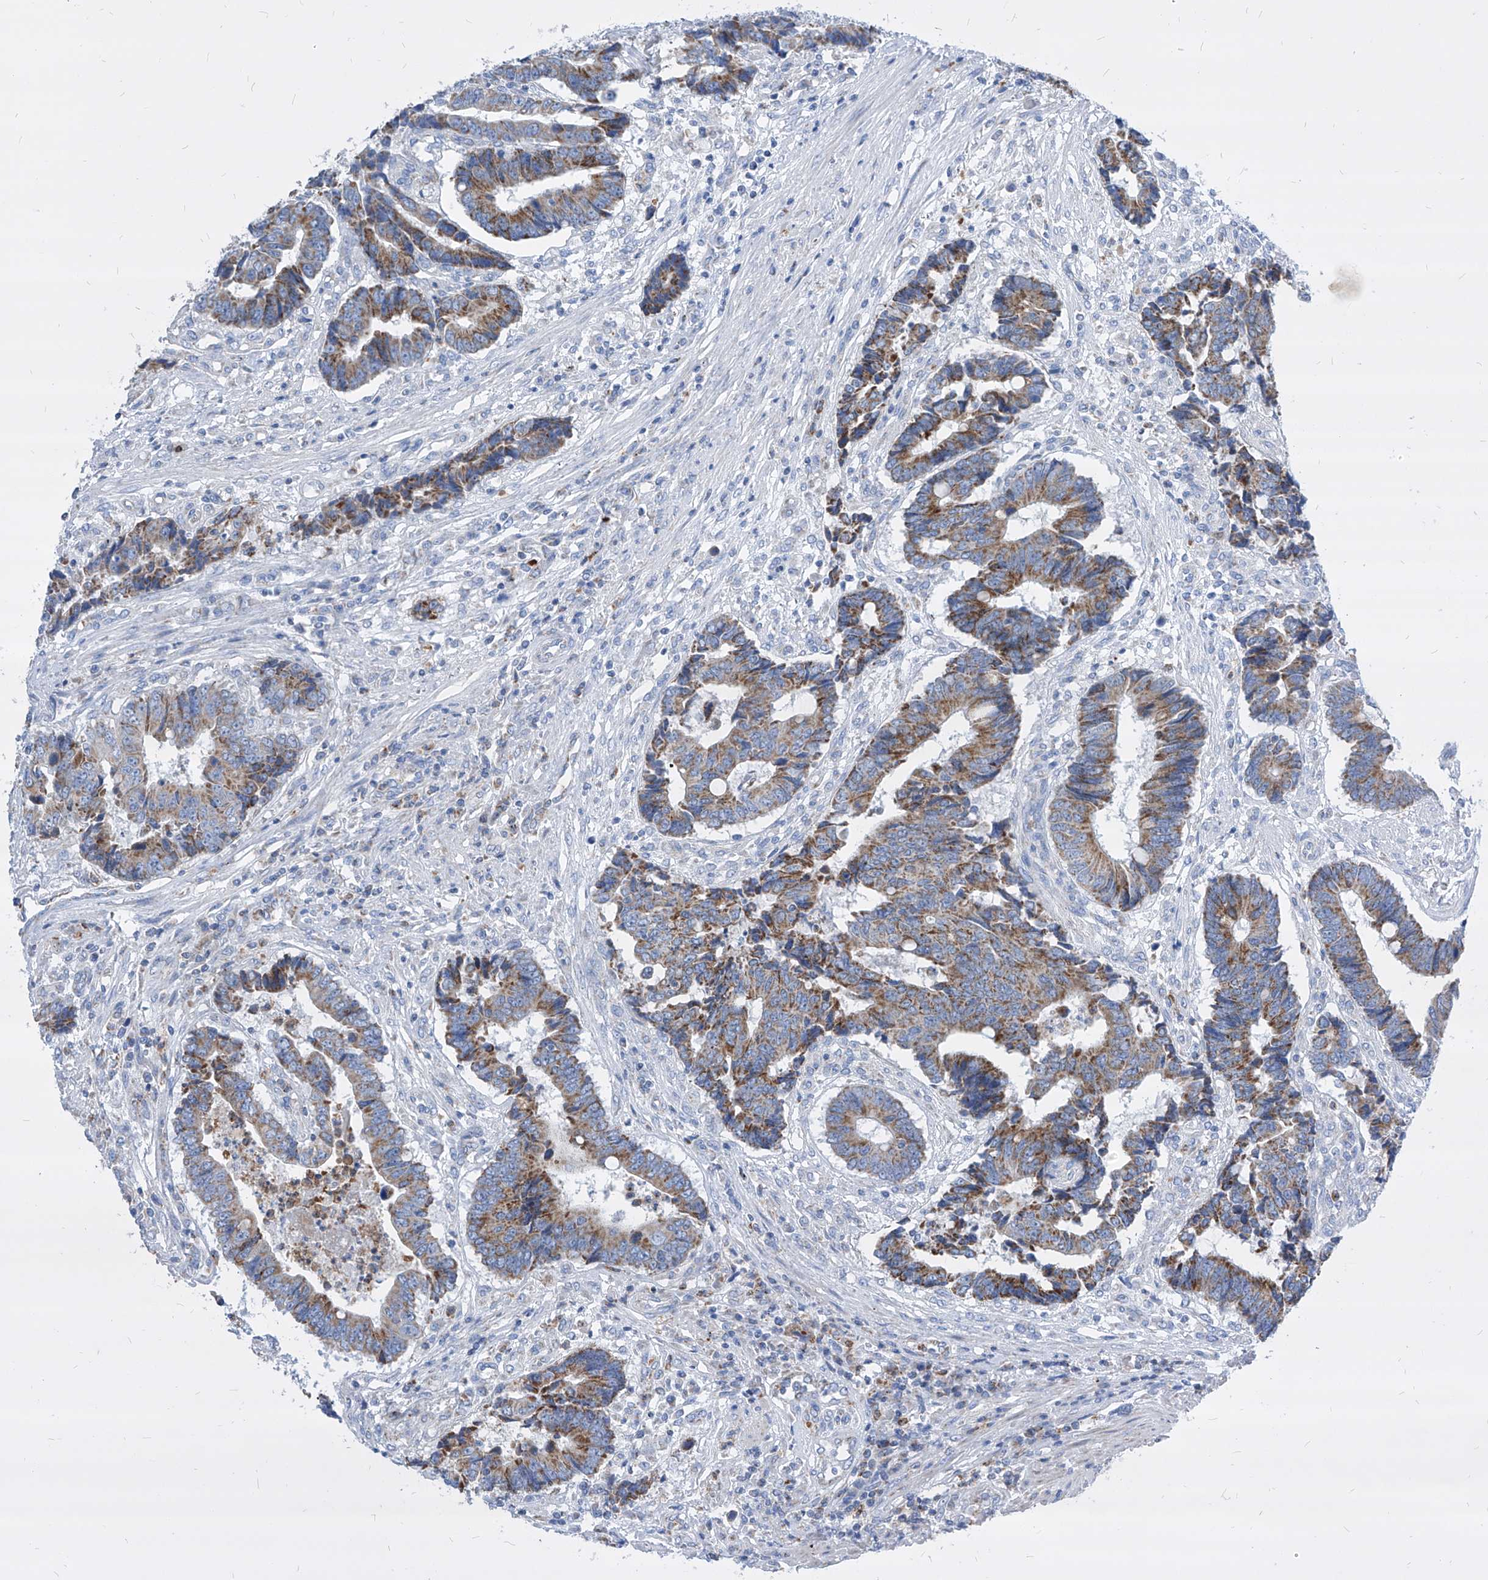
{"staining": {"intensity": "moderate", "quantity": ">75%", "location": "cytoplasmic/membranous"}, "tissue": "colorectal cancer", "cell_type": "Tumor cells", "image_type": "cancer", "snomed": [{"axis": "morphology", "description": "Adenocarcinoma, NOS"}, {"axis": "topography", "description": "Rectum"}], "caption": "Colorectal cancer stained with DAB (3,3'-diaminobenzidine) immunohistochemistry (IHC) shows medium levels of moderate cytoplasmic/membranous expression in approximately >75% of tumor cells.", "gene": "COQ3", "patient": {"sex": "male", "age": 84}}